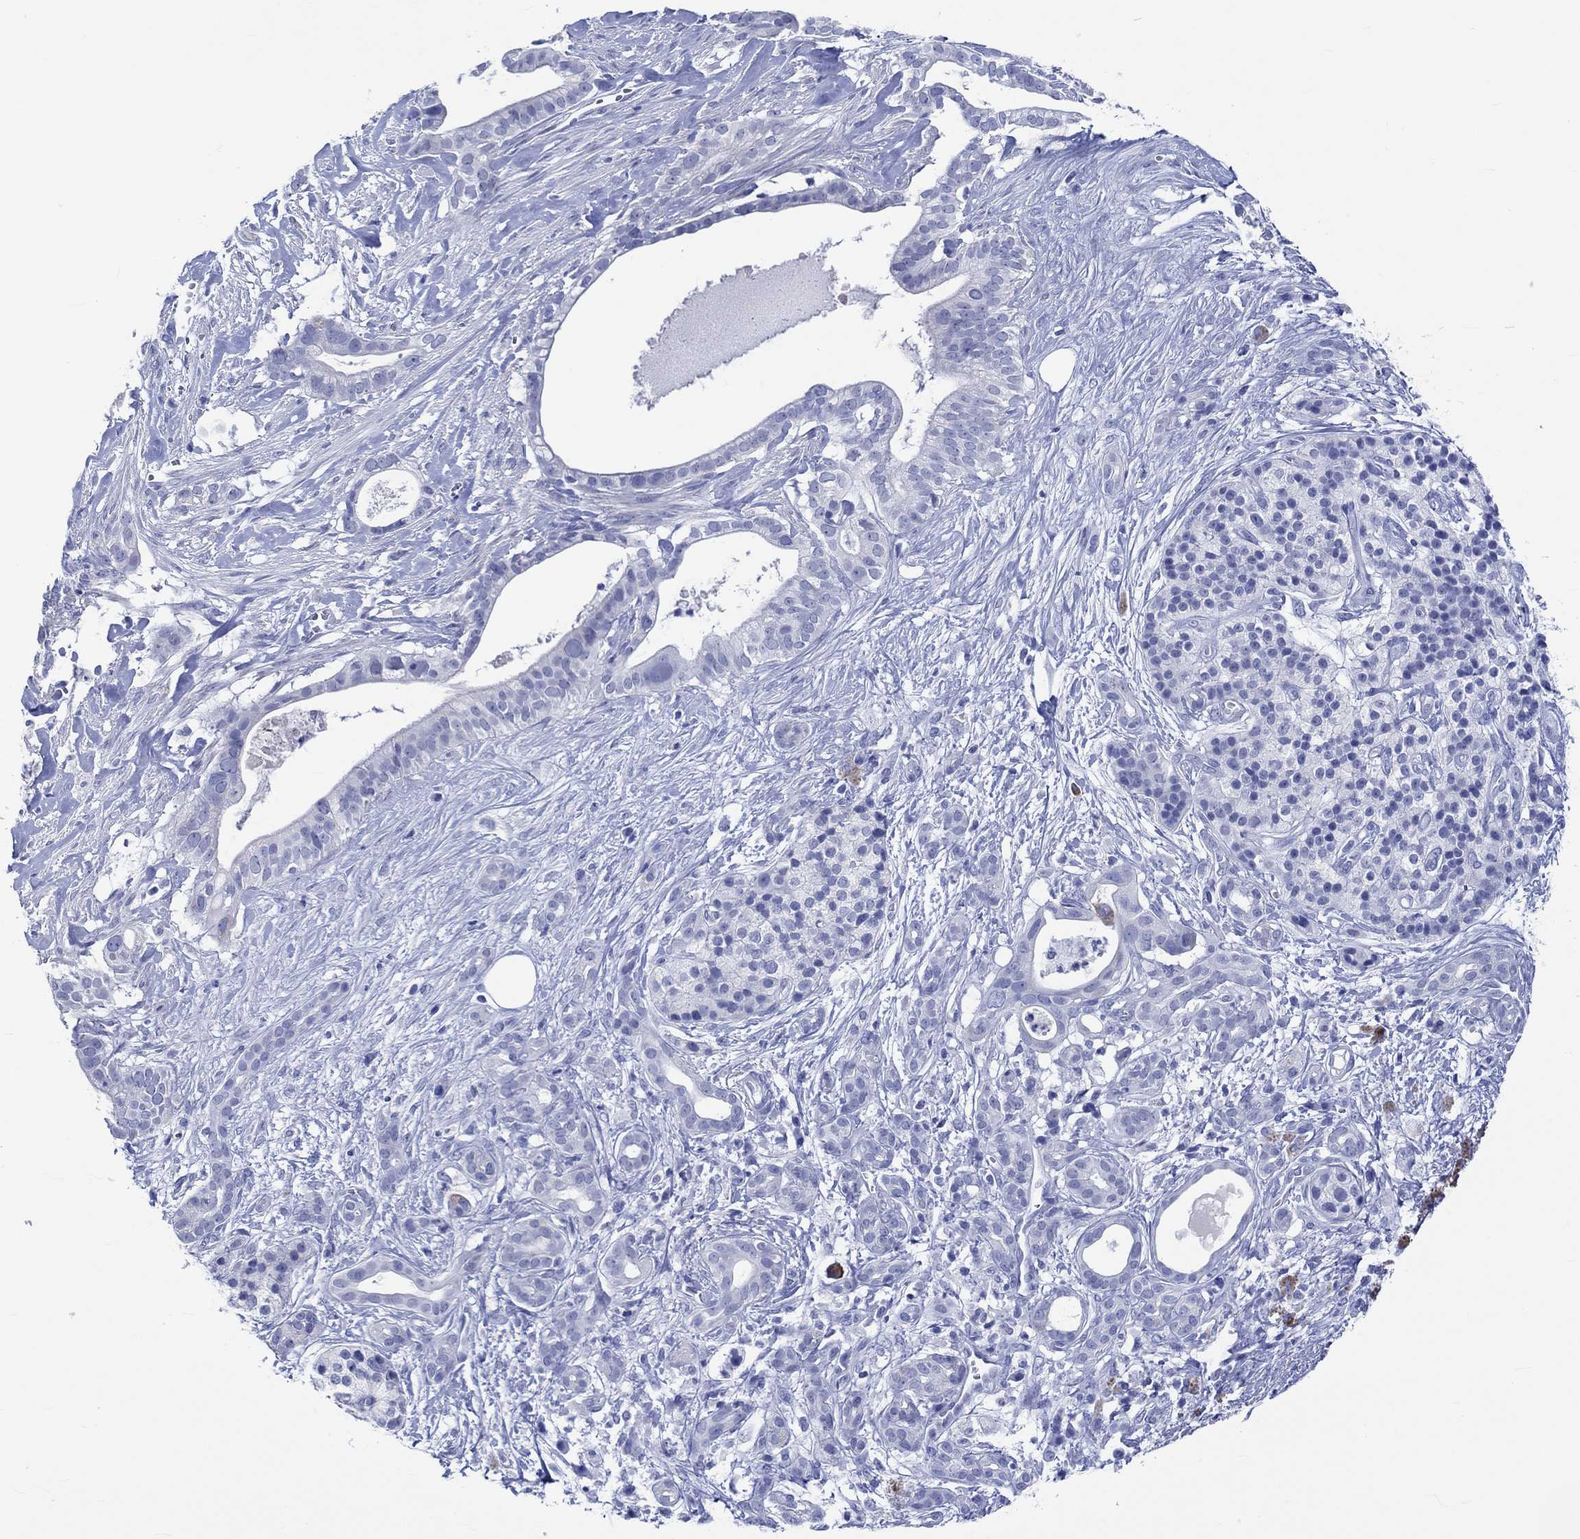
{"staining": {"intensity": "negative", "quantity": "none", "location": "none"}, "tissue": "pancreatic cancer", "cell_type": "Tumor cells", "image_type": "cancer", "snomed": [{"axis": "morphology", "description": "Adenocarcinoma, NOS"}, {"axis": "topography", "description": "Pancreas"}], "caption": "Pancreatic cancer (adenocarcinoma) was stained to show a protein in brown. There is no significant staining in tumor cells.", "gene": "KLHL33", "patient": {"sex": "male", "age": 61}}